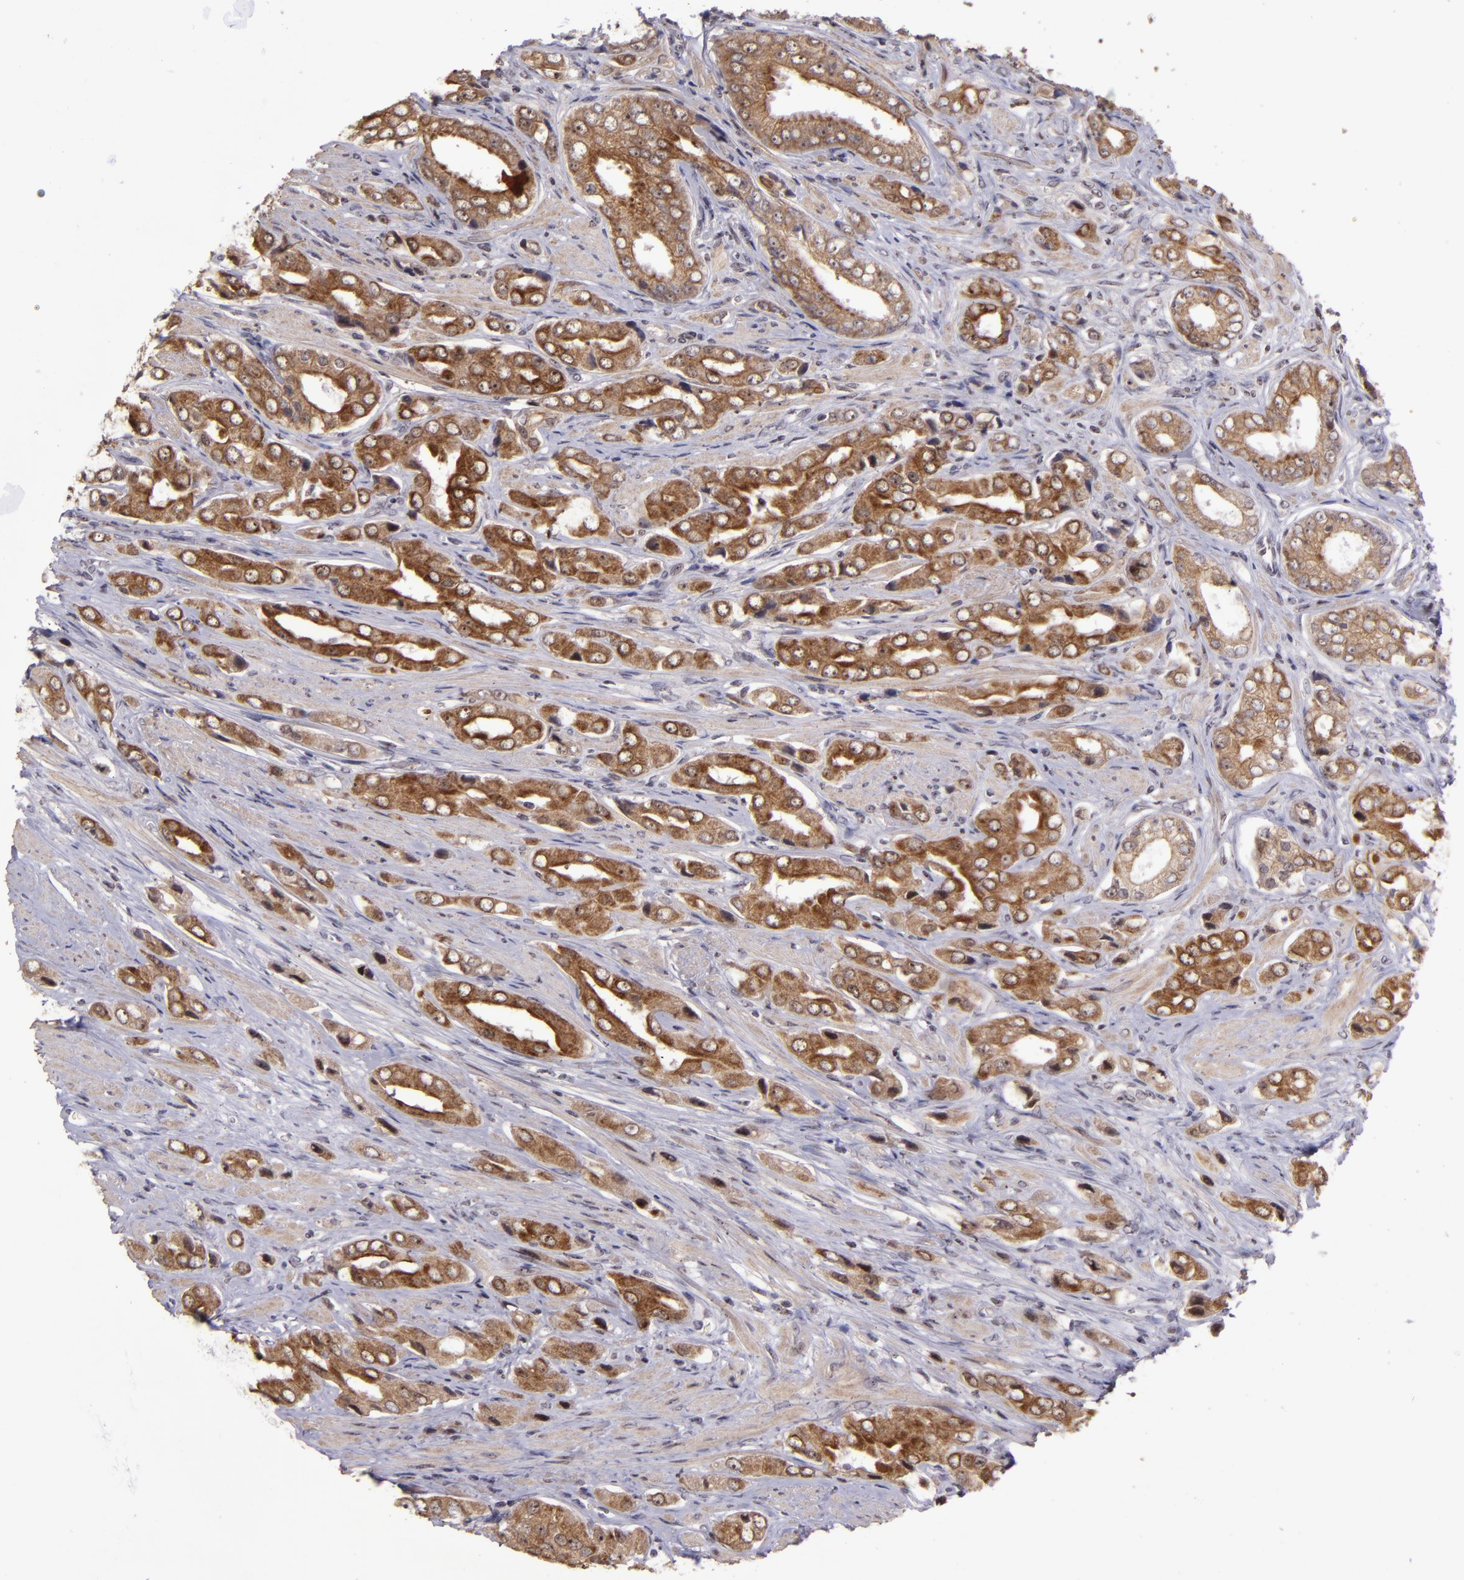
{"staining": {"intensity": "moderate", "quantity": ">75%", "location": "cytoplasmic/membranous"}, "tissue": "prostate cancer", "cell_type": "Tumor cells", "image_type": "cancer", "snomed": [{"axis": "morphology", "description": "Adenocarcinoma, Medium grade"}, {"axis": "topography", "description": "Prostate"}], "caption": "The micrograph displays staining of prostate medium-grade adenocarcinoma, revealing moderate cytoplasmic/membranous protein staining (brown color) within tumor cells.", "gene": "PCNX4", "patient": {"sex": "male", "age": 53}}